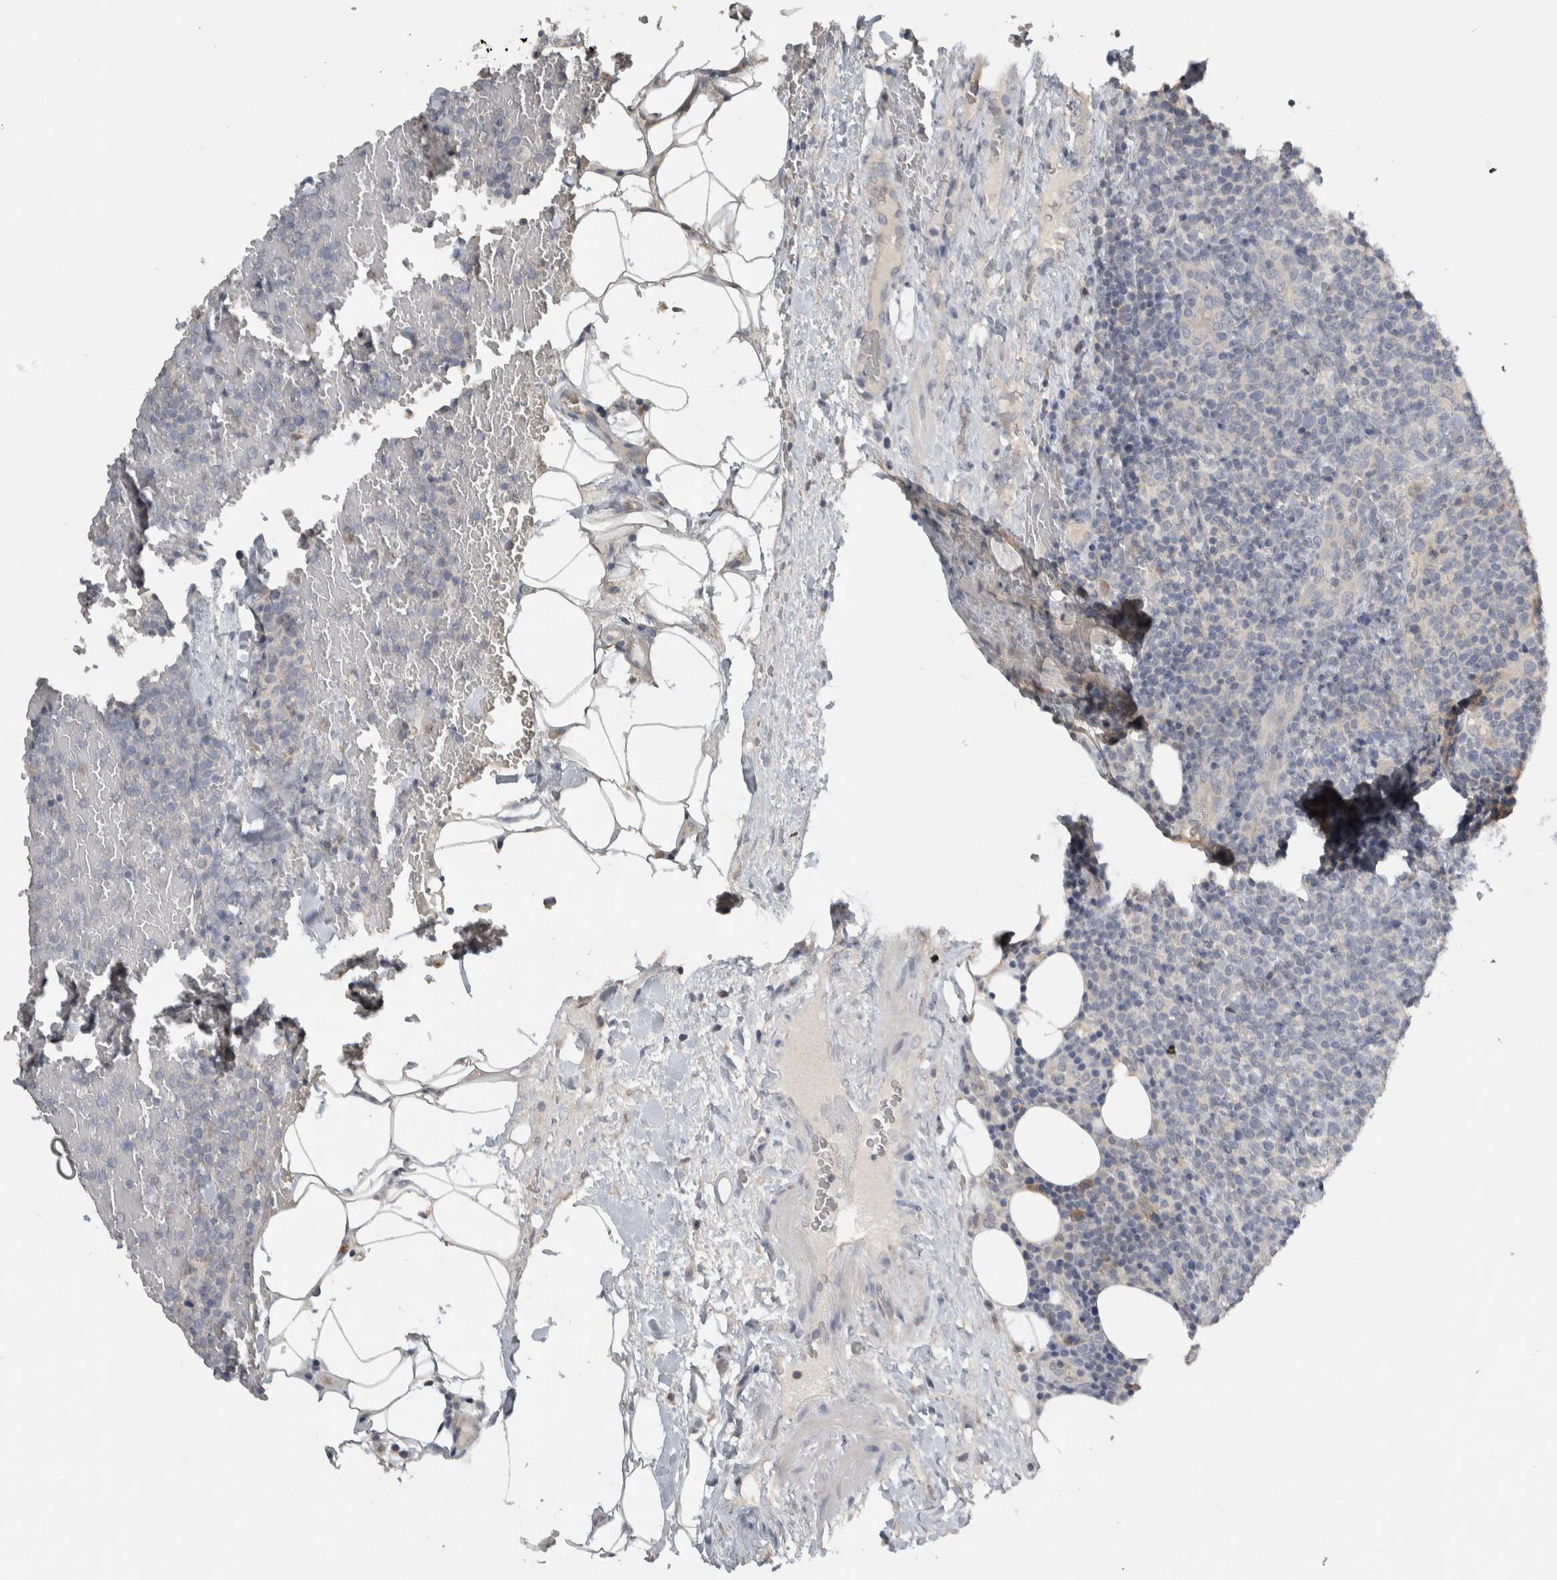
{"staining": {"intensity": "negative", "quantity": "none", "location": "none"}, "tissue": "lymphoma", "cell_type": "Tumor cells", "image_type": "cancer", "snomed": [{"axis": "morphology", "description": "Malignant lymphoma, non-Hodgkin's type, High grade"}, {"axis": "topography", "description": "Lymph node"}], "caption": "Image shows no protein staining in tumor cells of lymphoma tissue.", "gene": "EIF3H", "patient": {"sex": "male", "age": 61}}